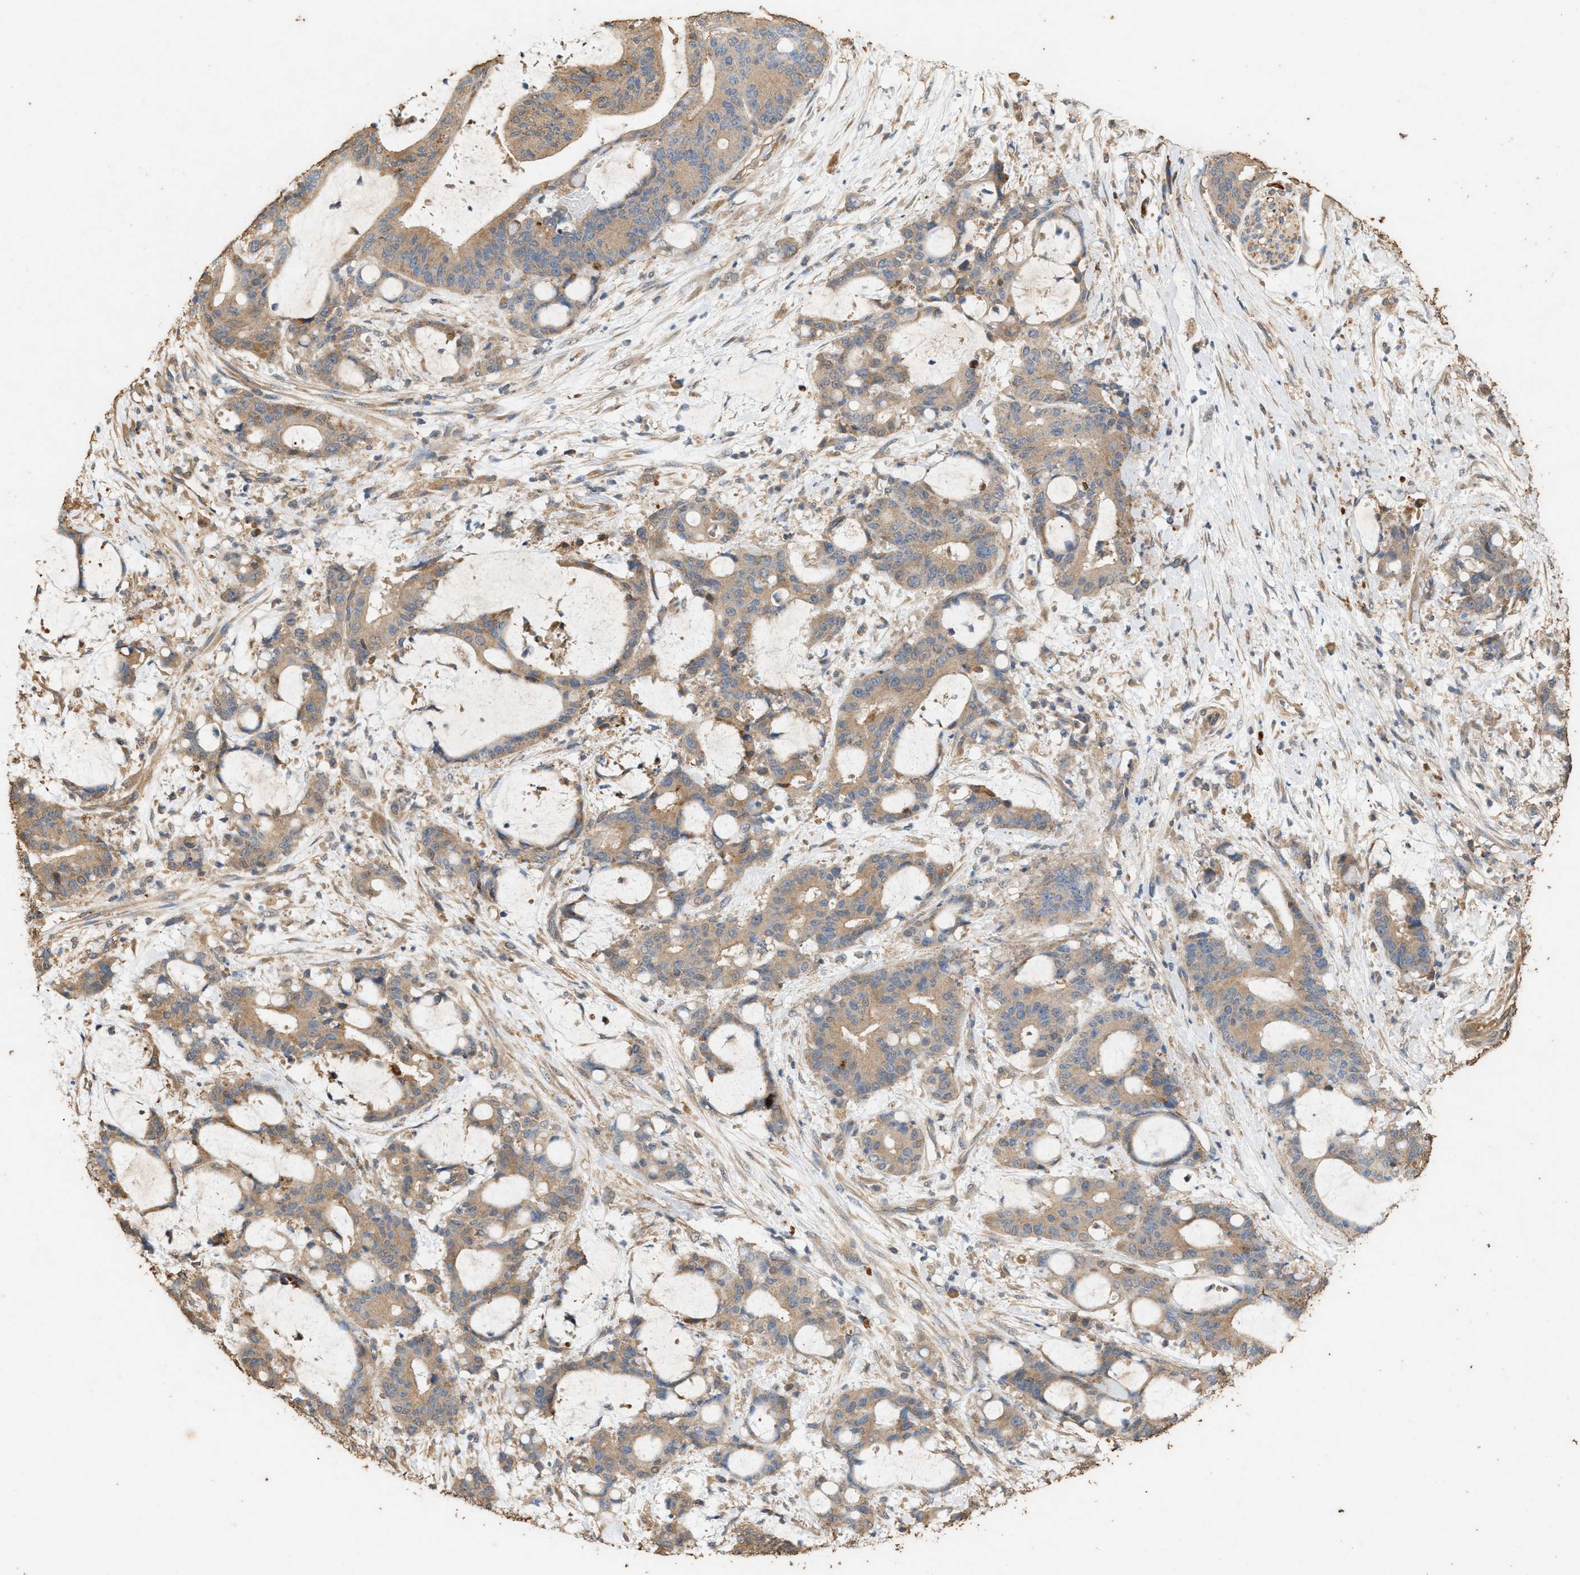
{"staining": {"intensity": "moderate", "quantity": ">75%", "location": "cytoplasmic/membranous"}, "tissue": "liver cancer", "cell_type": "Tumor cells", "image_type": "cancer", "snomed": [{"axis": "morphology", "description": "Normal tissue, NOS"}, {"axis": "morphology", "description": "Cholangiocarcinoma"}, {"axis": "topography", "description": "Liver"}, {"axis": "topography", "description": "Peripheral nerve tissue"}], "caption": "The immunohistochemical stain shows moderate cytoplasmic/membranous expression in tumor cells of liver cancer tissue.", "gene": "DCAF7", "patient": {"sex": "female", "age": 73}}